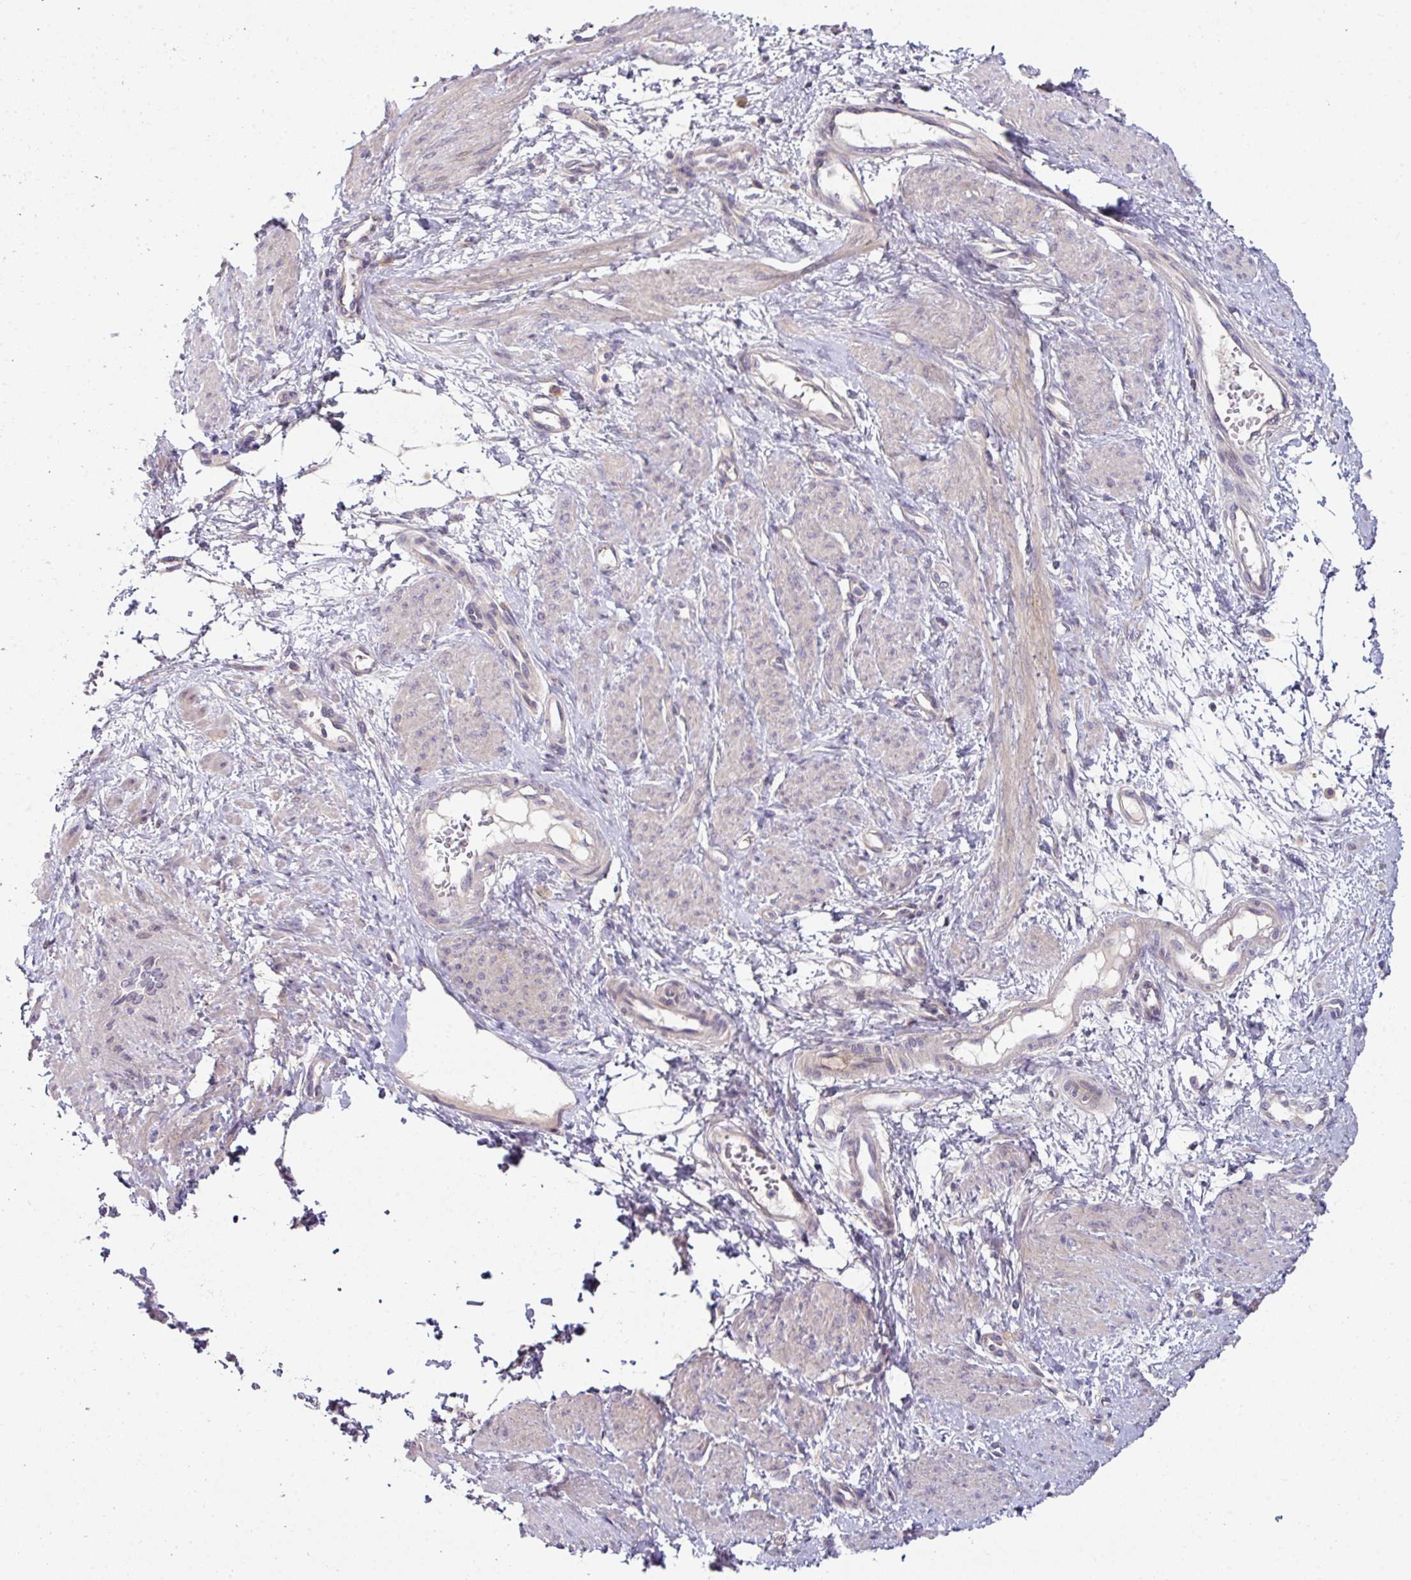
{"staining": {"intensity": "negative", "quantity": "none", "location": "none"}, "tissue": "smooth muscle", "cell_type": "Smooth muscle cells", "image_type": "normal", "snomed": [{"axis": "morphology", "description": "Normal tissue, NOS"}, {"axis": "topography", "description": "Smooth muscle"}, {"axis": "topography", "description": "Uterus"}], "caption": "This is an immunohistochemistry (IHC) micrograph of benign human smooth muscle. There is no staining in smooth muscle cells.", "gene": "SLAMF6", "patient": {"sex": "female", "age": 39}}